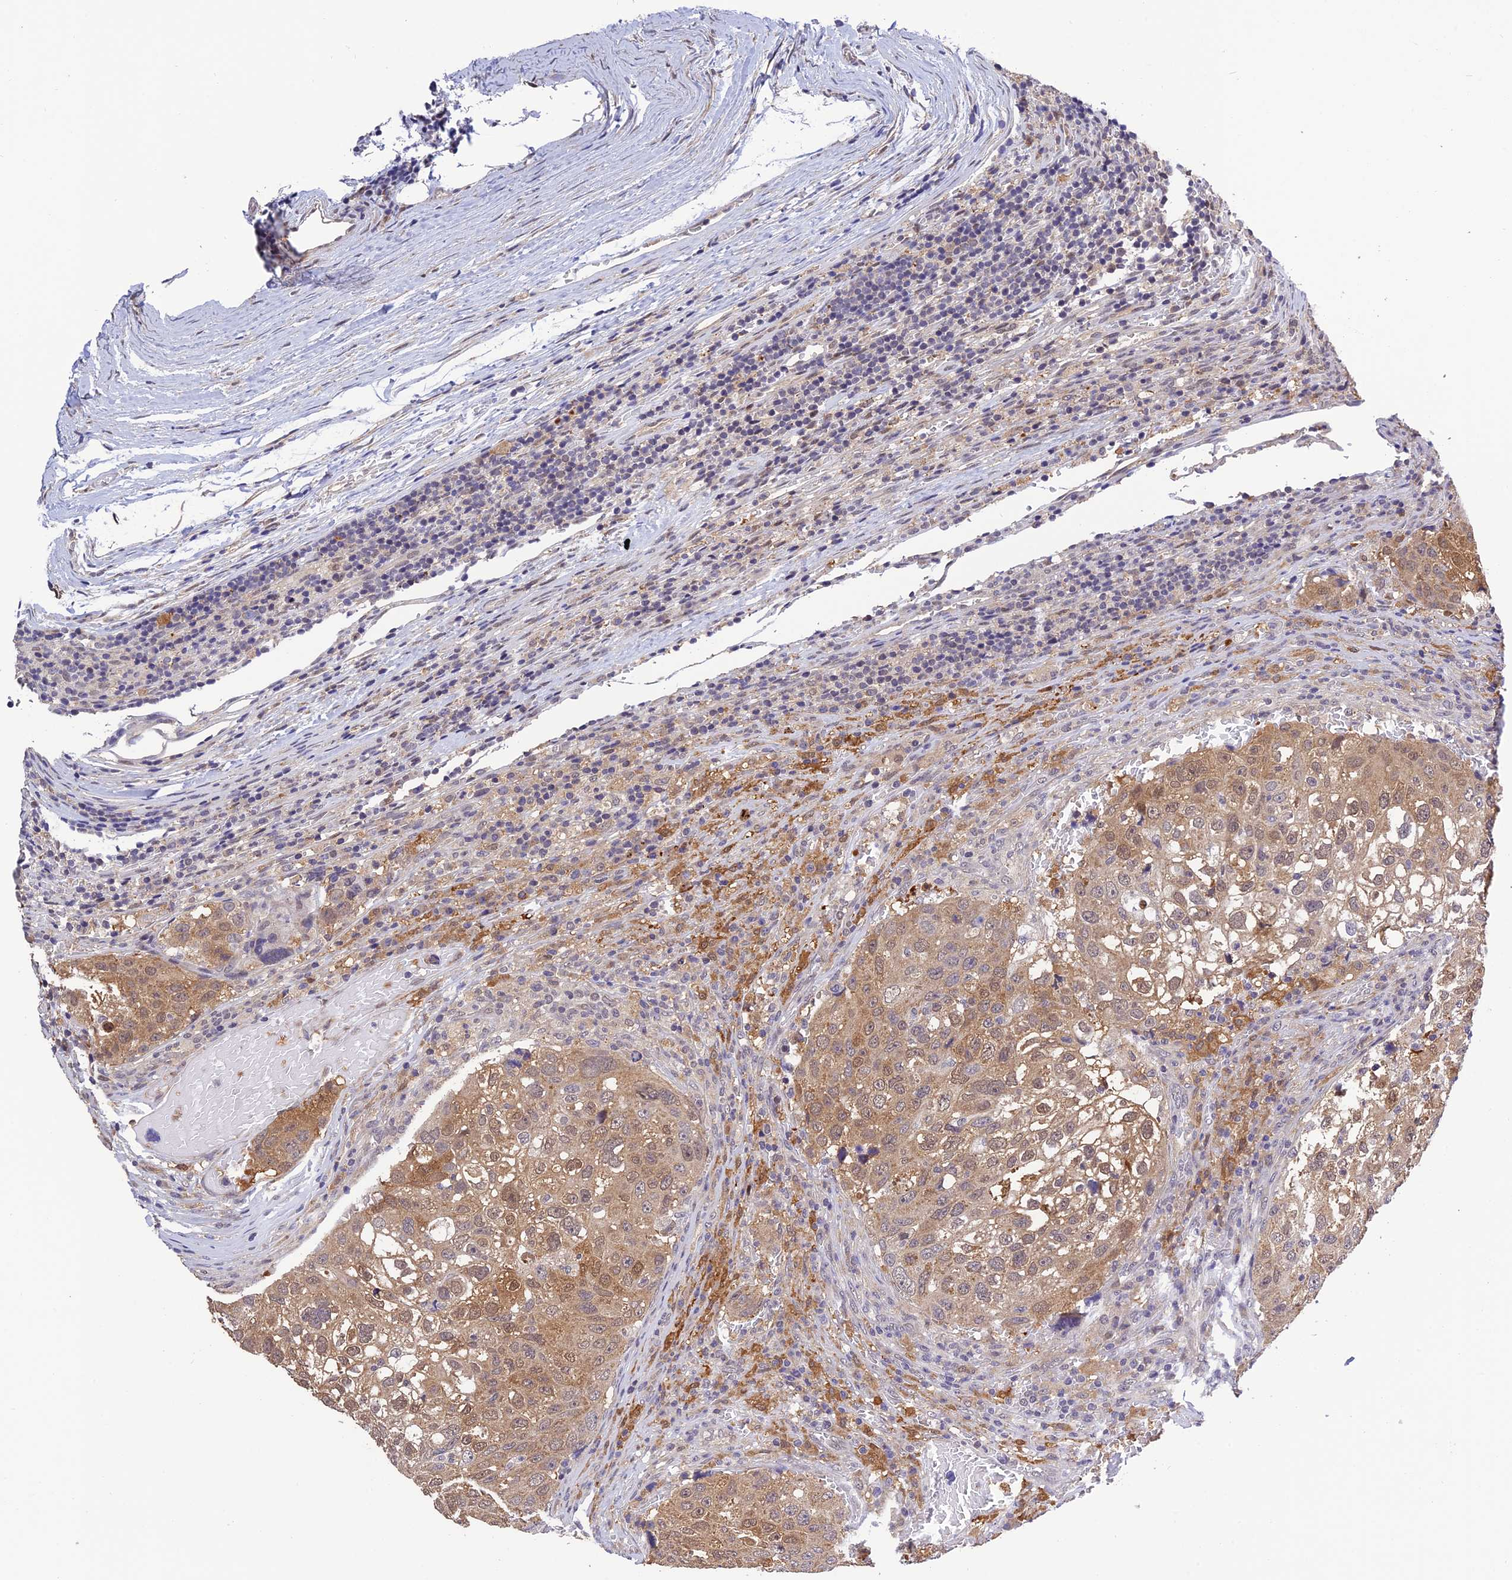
{"staining": {"intensity": "moderate", "quantity": ">75%", "location": "cytoplasmic/membranous,nuclear"}, "tissue": "urothelial cancer", "cell_type": "Tumor cells", "image_type": "cancer", "snomed": [{"axis": "morphology", "description": "Urothelial carcinoma, High grade"}, {"axis": "topography", "description": "Lymph node"}, {"axis": "topography", "description": "Urinary bladder"}], "caption": "IHC staining of urothelial cancer, which exhibits medium levels of moderate cytoplasmic/membranous and nuclear positivity in about >75% of tumor cells indicating moderate cytoplasmic/membranous and nuclear protein positivity. The staining was performed using DAB (brown) for protein detection and nuclei were counterstained in hematoxylin (blue).", "gene": "MNS1", "patient": {"sex": "male", "age": 51}}